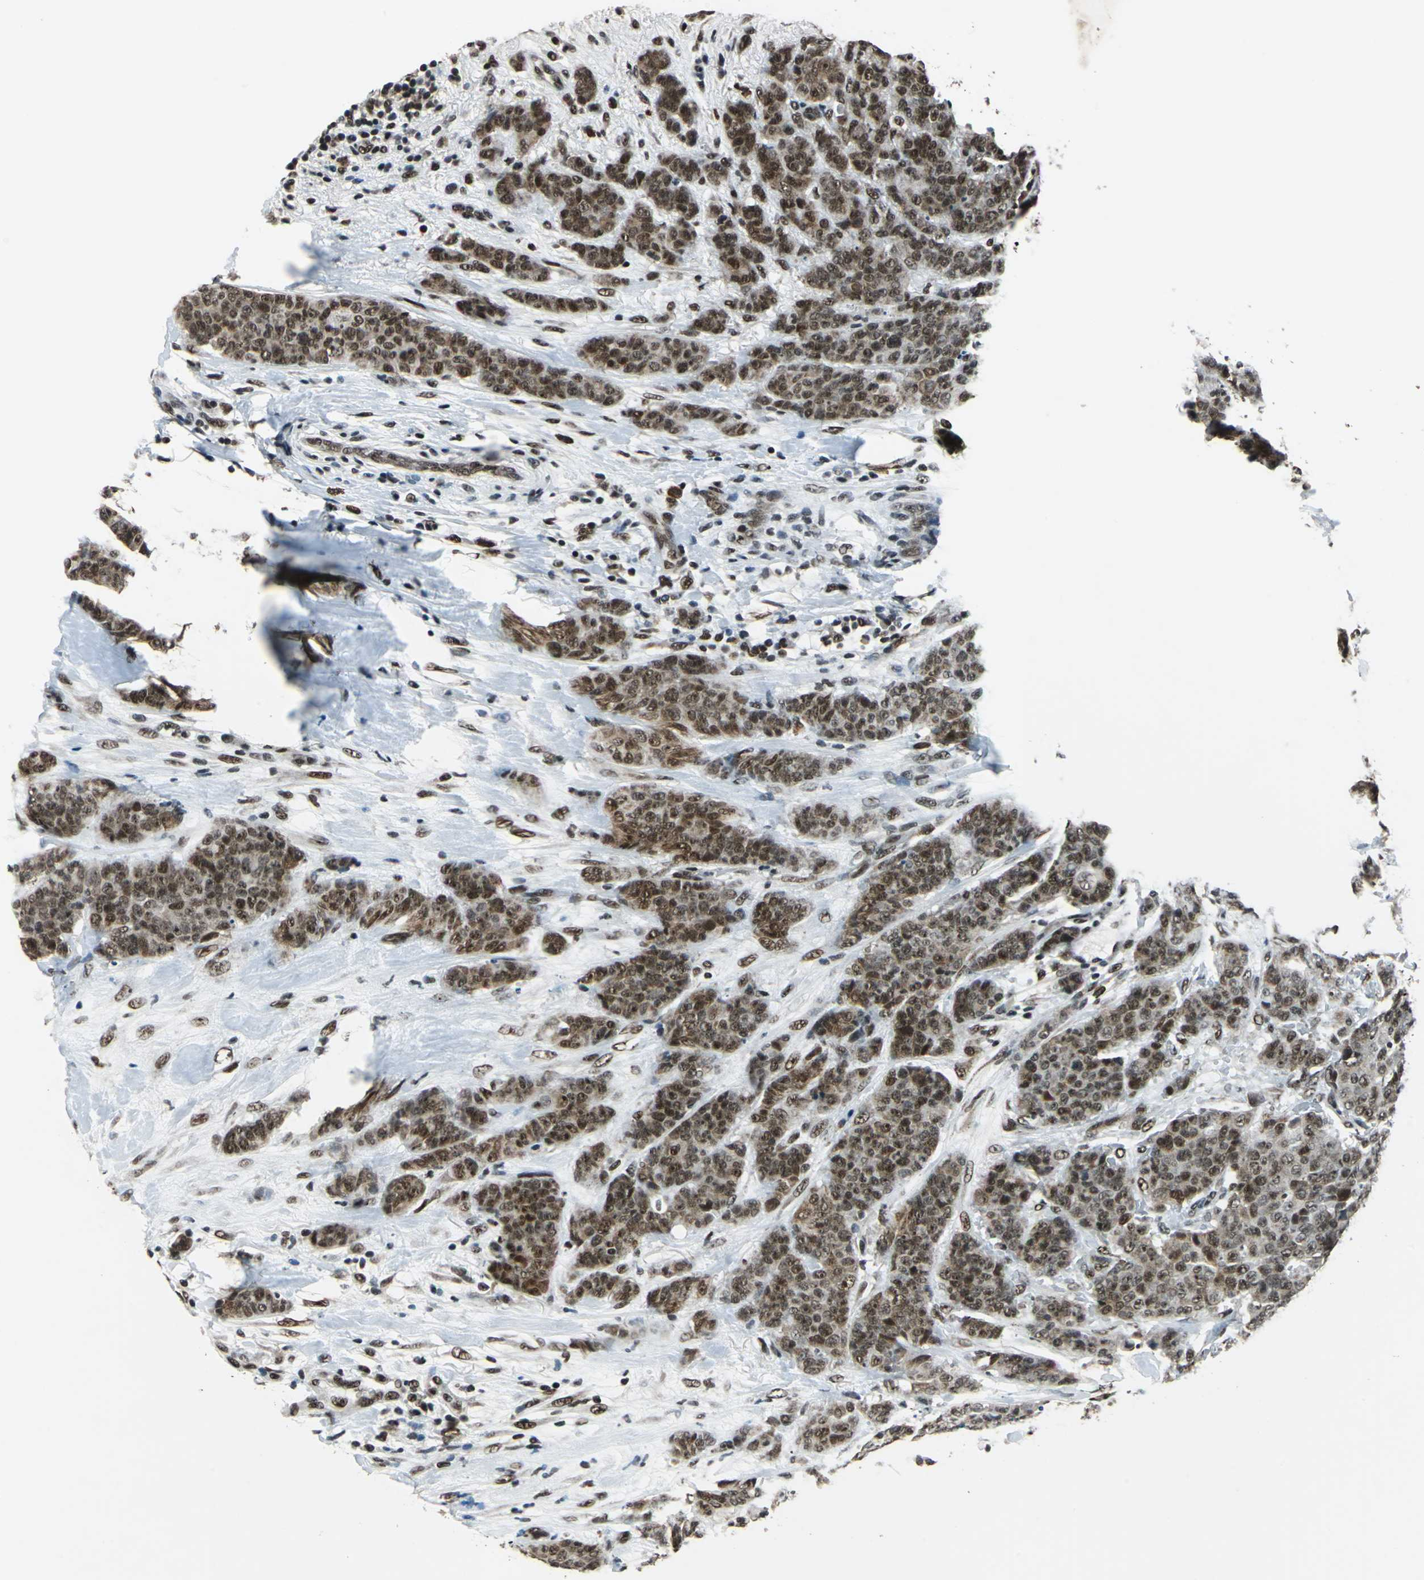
{"staining": {"intensity": "strong", "quantity": ">75%", "location": "nuclear"}, "tissue": "breast cancer", "cell_type": "Tumor cells", "image_type": "cancer", "snomed": [{"axis": "morphology", "description": "Duct carcinoma"}, {"axis": "topography", "description": "Breast"}], "caption": "Protein expression analysis of human breast intraductal carcinoma reveals strong nuclear staining in about >75% of tumor cells.", "gene": "BCLAF1", "patient": {"sex": "female", "age": 40}}